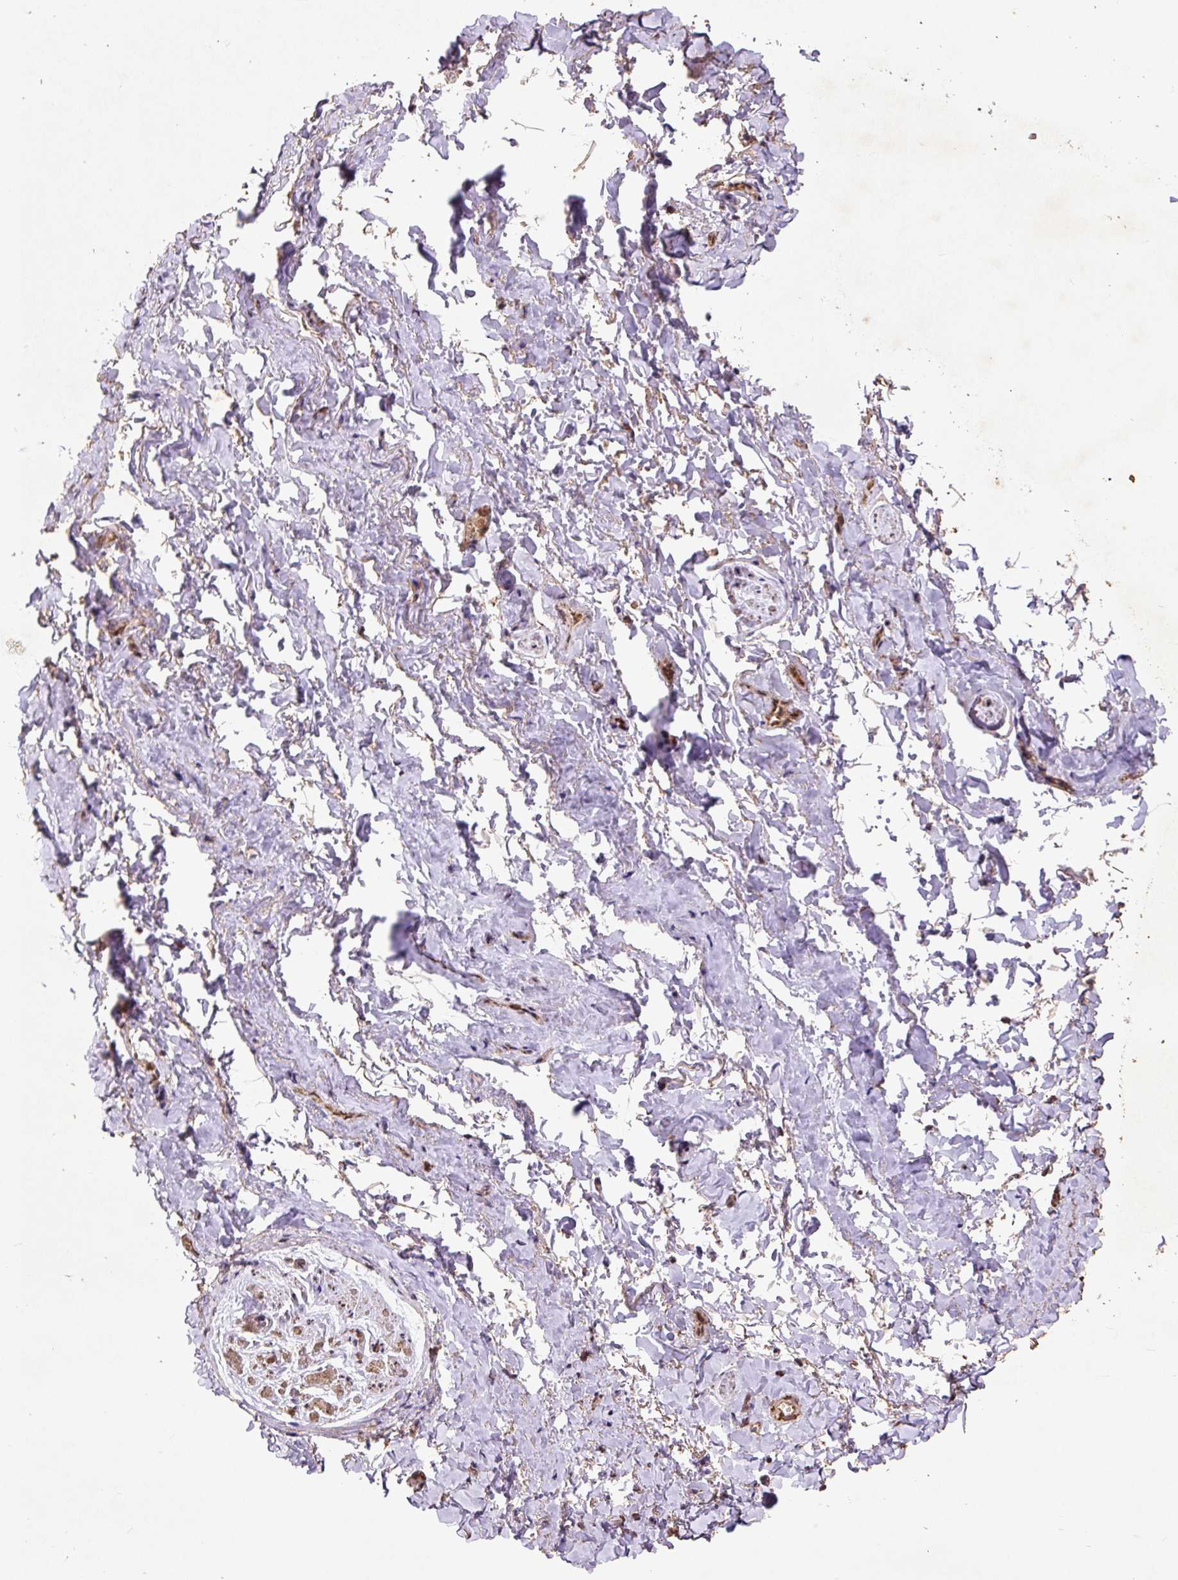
{"staining": {"intensity": "moderate", "quantity": ">75%", "location": "cytoplasmic/membranous,nuclear"}, "tissue": "adipose tissue", "cell_type": "Adipocytes", "image_type": "normal", "snomed": [{"axis": "morphology", "description": "Normal tissue, NOS"}, {"axis": "topography", "description": "Vulva"}, {"axis": "topography", "description": "Vagina"}, {"axis": "topography", "description": "Peripheral nerve tissue"}], "caption": "Human adipose tissue stained with a brown dye shows moderate cytoplasmic/membranous,nuclear positive positivity in approximately >75% of adipocytes.", "gene": "ATP5F1A", "patient": {"sex": "female", "age": 66}}